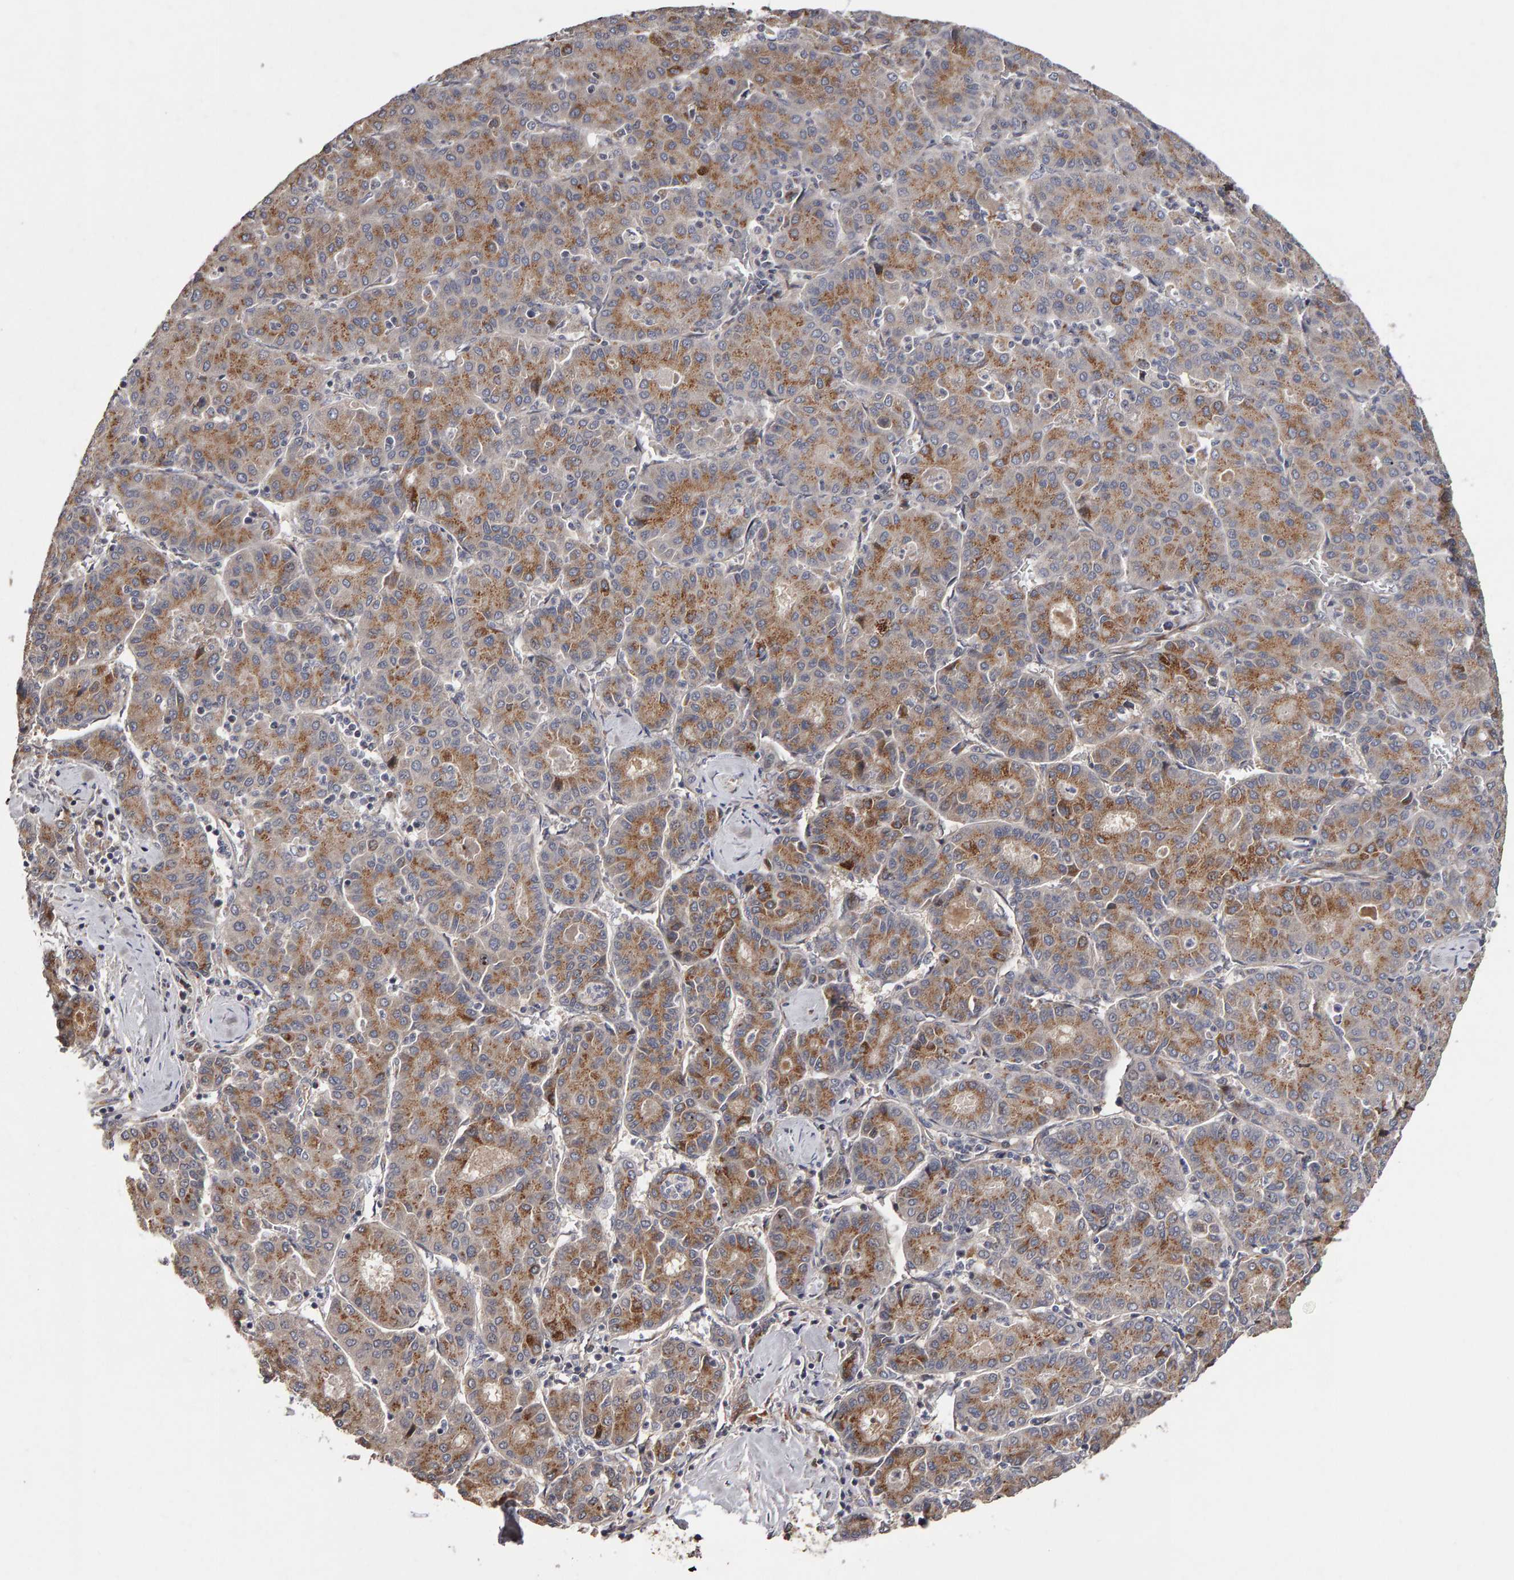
{"staining": {"intensity": "moderate", "quantity": ">75%", "location": "cytoplasmic/membranous"}, "tissue": "liver cancer", "cell_type": "Tumor cells", "image_type": "cancer", "snomed": [{"axis": "morphology", "description": "Carcinoma, Hepatocellular, NOS"}, {"axis": "topography", "description": "Liver"}], "caption": "Liver cancer (hepatocellular carcinoma) tissue demonstrates moderate cytoplasmic/membranous expression in approximately >75% of tumor cells", "gene": "CANT1", "patient": {"sex": "male", "age": 65}}